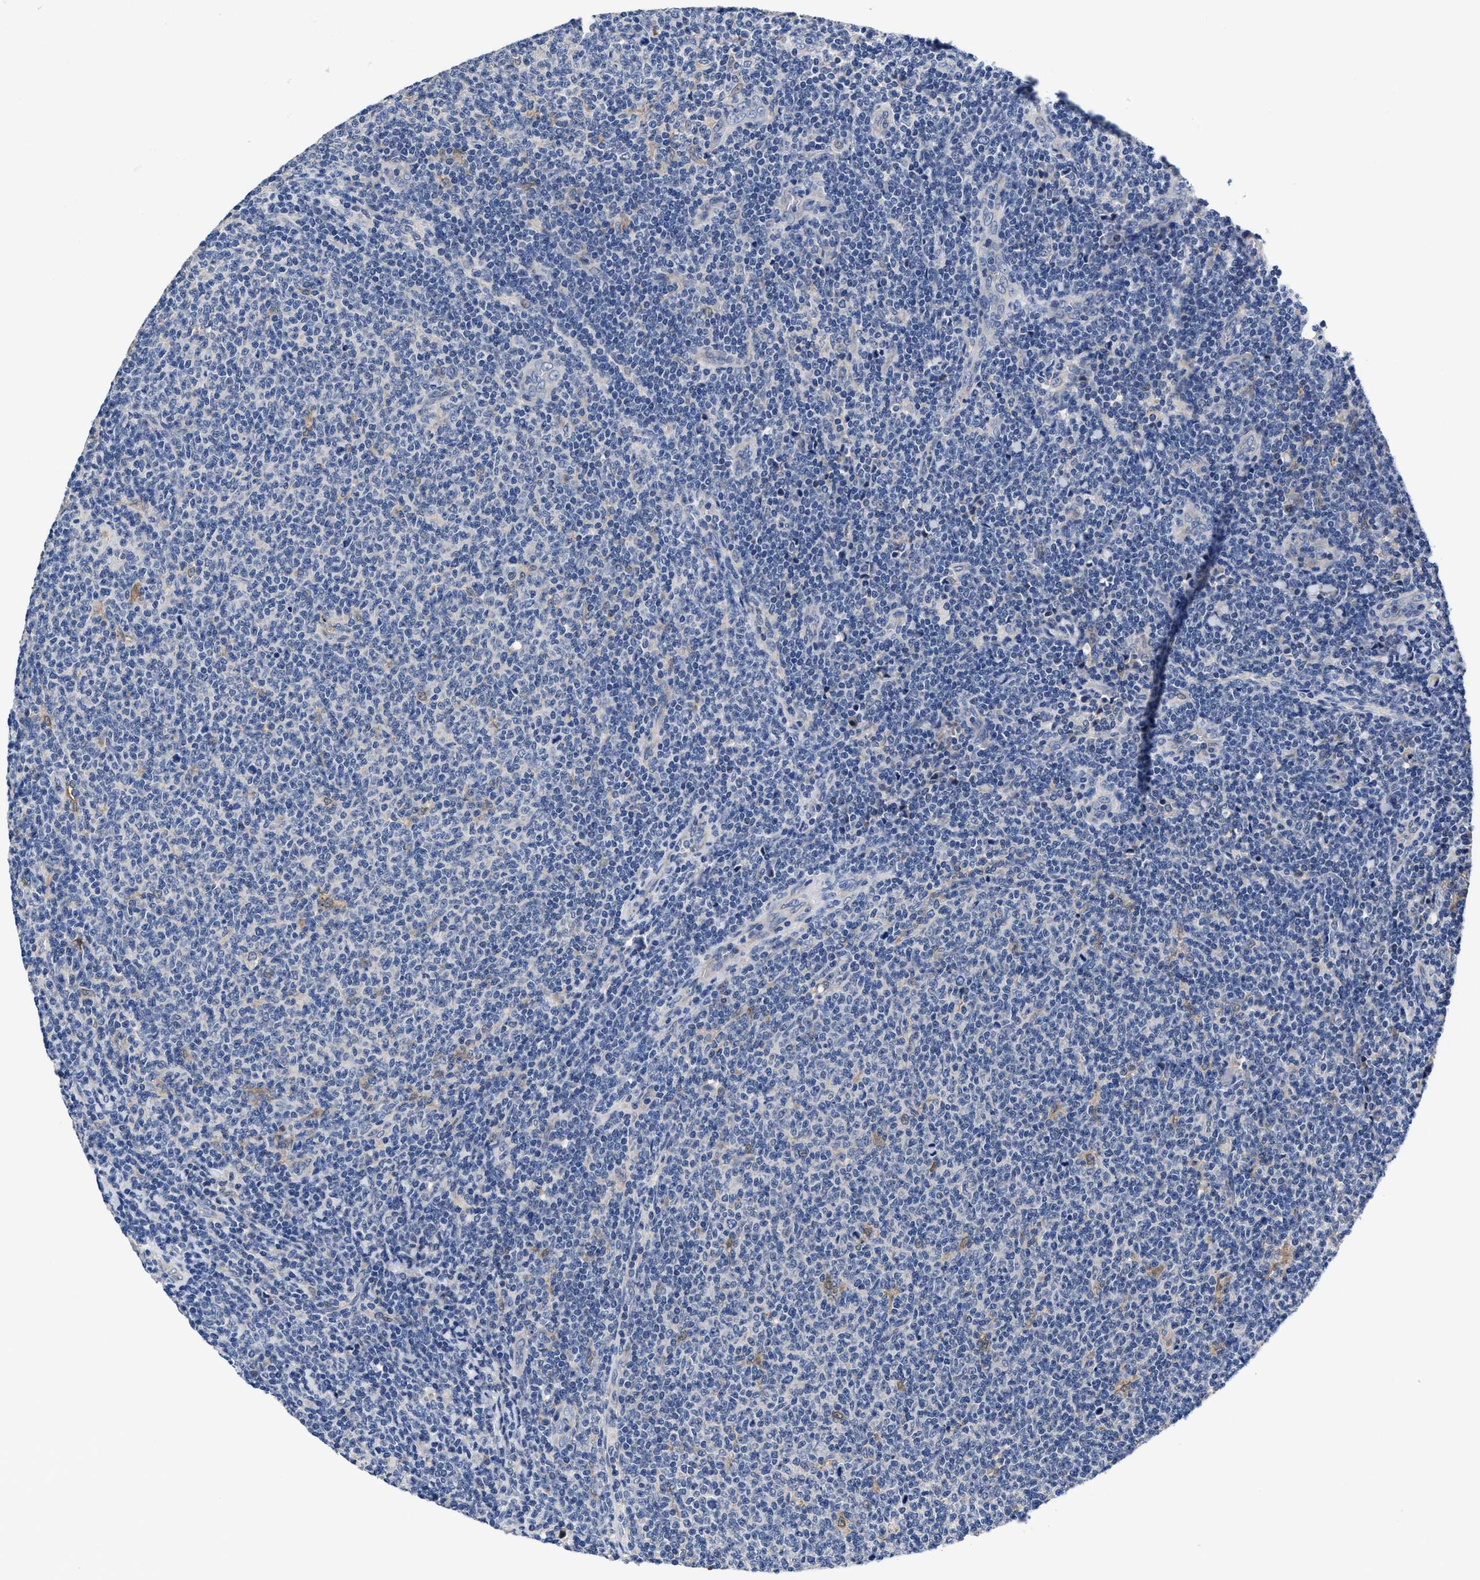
{"staining": {"intensity": "negative", "quantity": "none", "location": "none"}, "tissue": "lymphoma", "cell_type": "Tumor cells", "image_type": "cancer", "snomed": [{"axis": "morphology", "description": "Malignant lymphoma, non-Hodgkin's type, Low grade"}, {"axis": "topography", "description": "Lymph node"}], "caption": "Protein analysis of lymphoma exhibits no significant staining in tumor cells. (DAB immunohistochemistry, high magnification).", "gene": "DHRS13", "patient": {"sex": "male", "age": 66}}